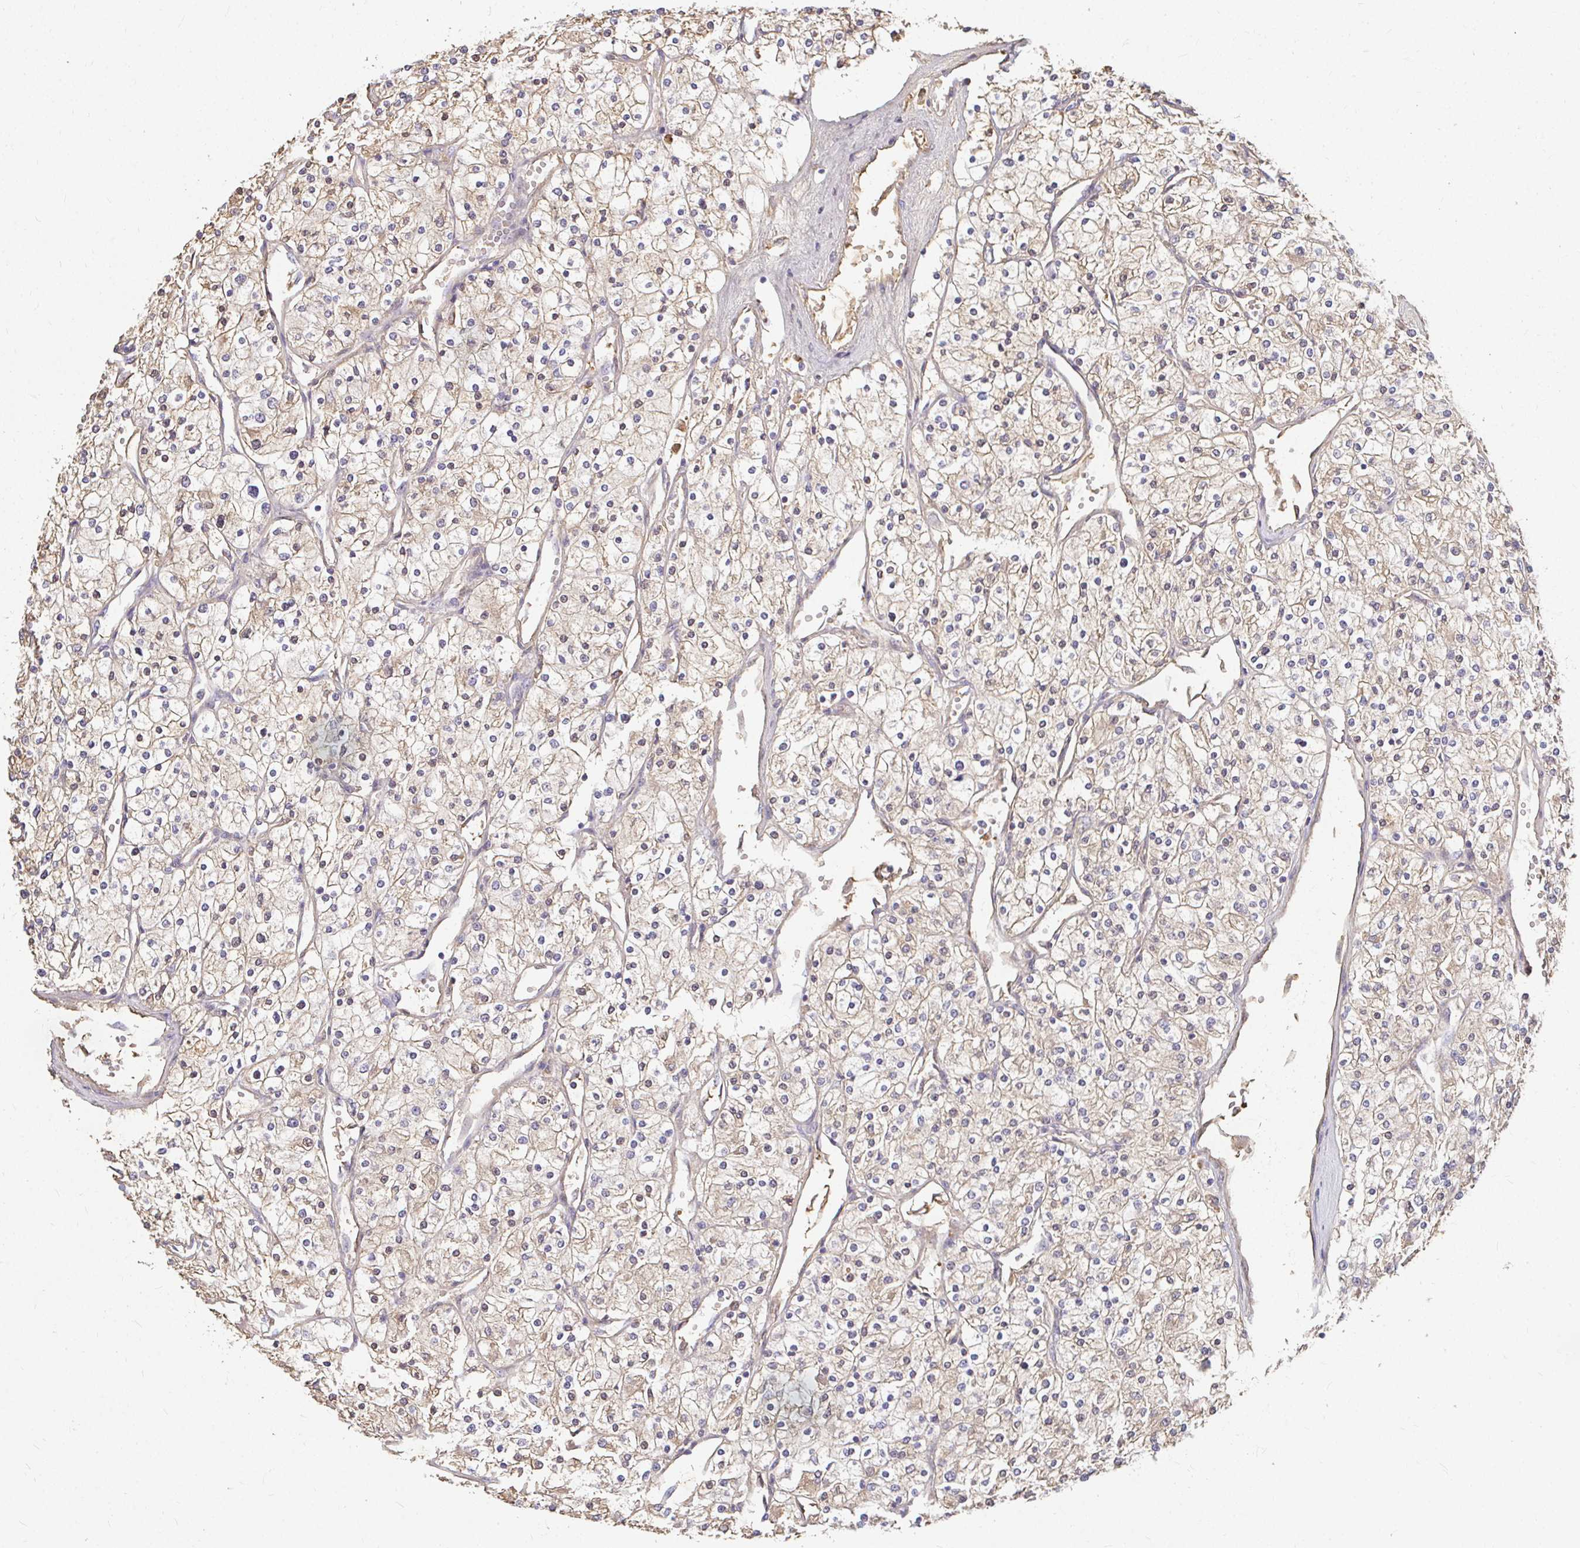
{"staining": {"intensity": "weak", "quantity": ">75%", "location": "cytoplasmic/membranous"}, "tissue": "renal cancer", "cell_type": "Tumor cells", "image_type": "cancer", "snomed": [{"axis": "morphology", "description": "Adenocarcinoma, NOS"}, {"axis": "topography", "description": "Kidney"}], "caption": "Immunohistochemical staining of renal adenocarcinoma reveals low levels of weak cytoplasmic/membranous staining in approximately >75% of tumor cells.", "gene": "LOXL4", "patient": {"sex": "male", "age": 80}}